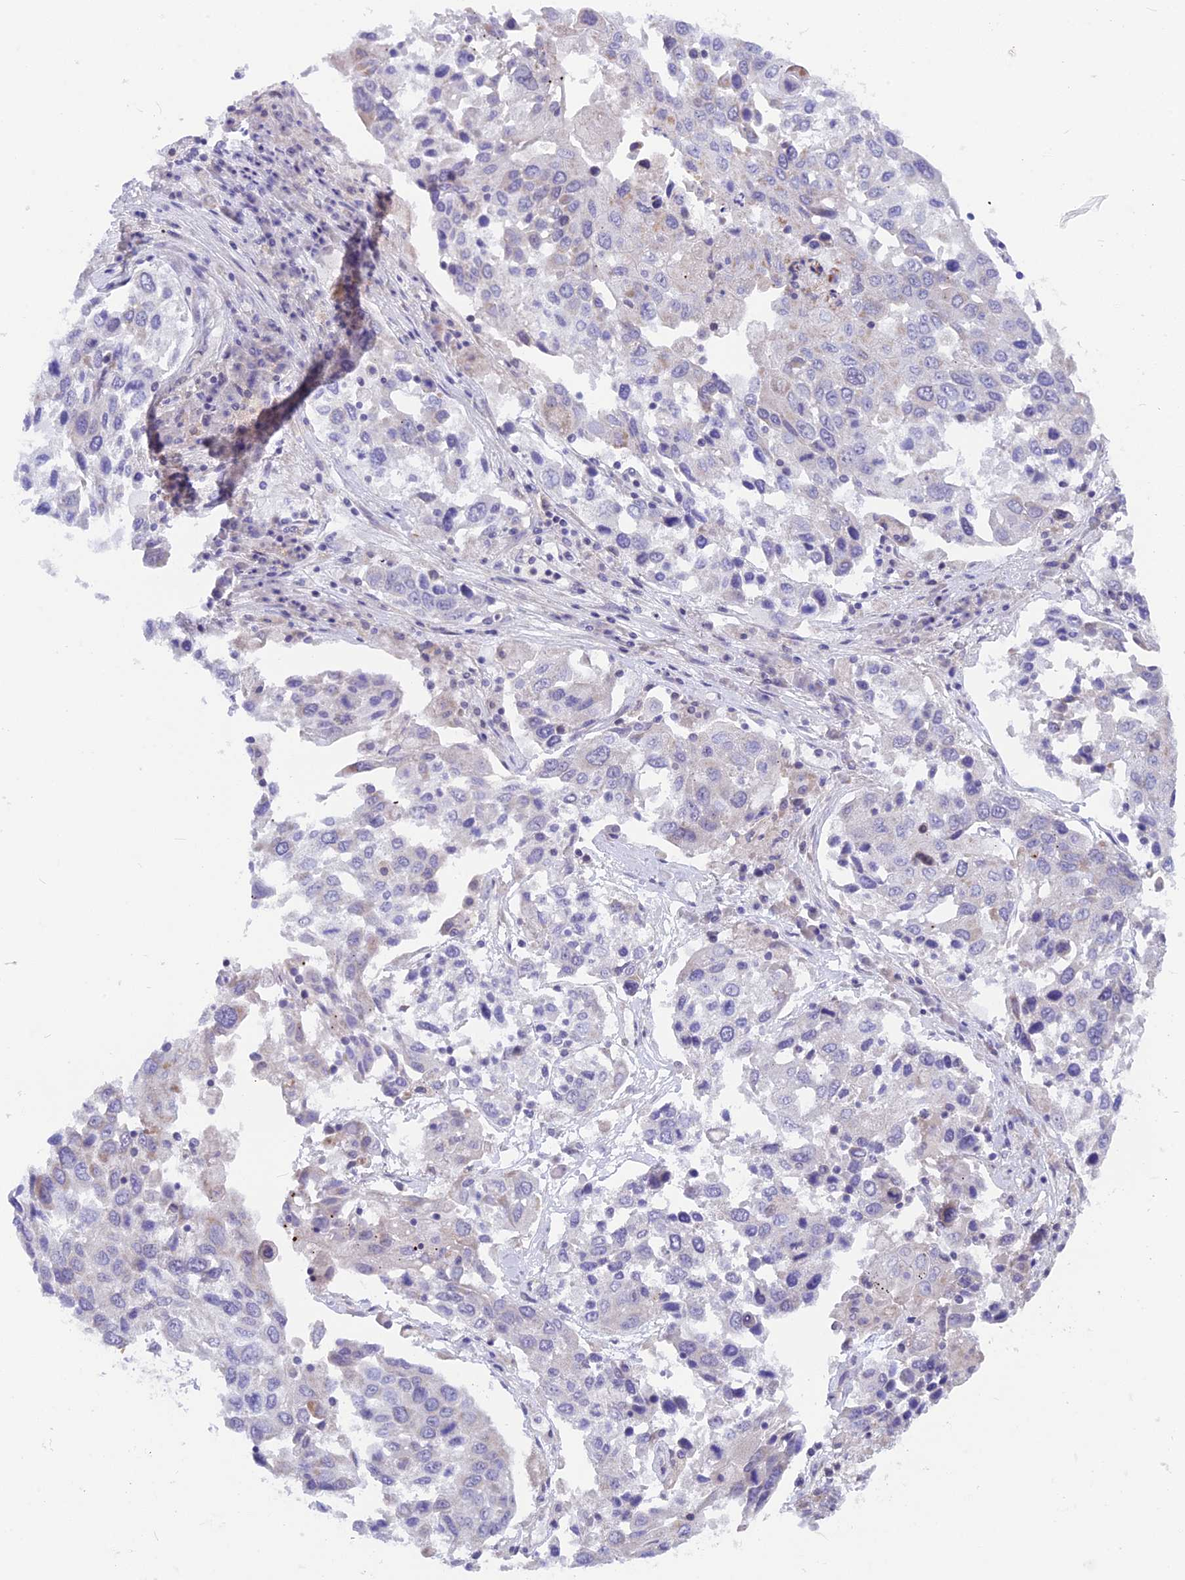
{"staining": {"intensity": "negative", "quantity": "none", "location": "none"}, "tissue": "lung cancer", "cell_type": "Tumor cells", "image_type": "cancer", "snomed": [{"axis": "morphology", "description": "Squamous cell carcinoma, NOS"}, {"axis": "topography", "description": "Lung"}], "caption": "Tumor cells show no significant positivity in lung squamous cell carcinoma. (DAB (3,3'-diaminobenzidine) immunohistochemistry (IHC) visualized using brightfield microscopy, high magnification).", "gene": "PLAC9", "patient": {"sex": "male", "age": 65}}